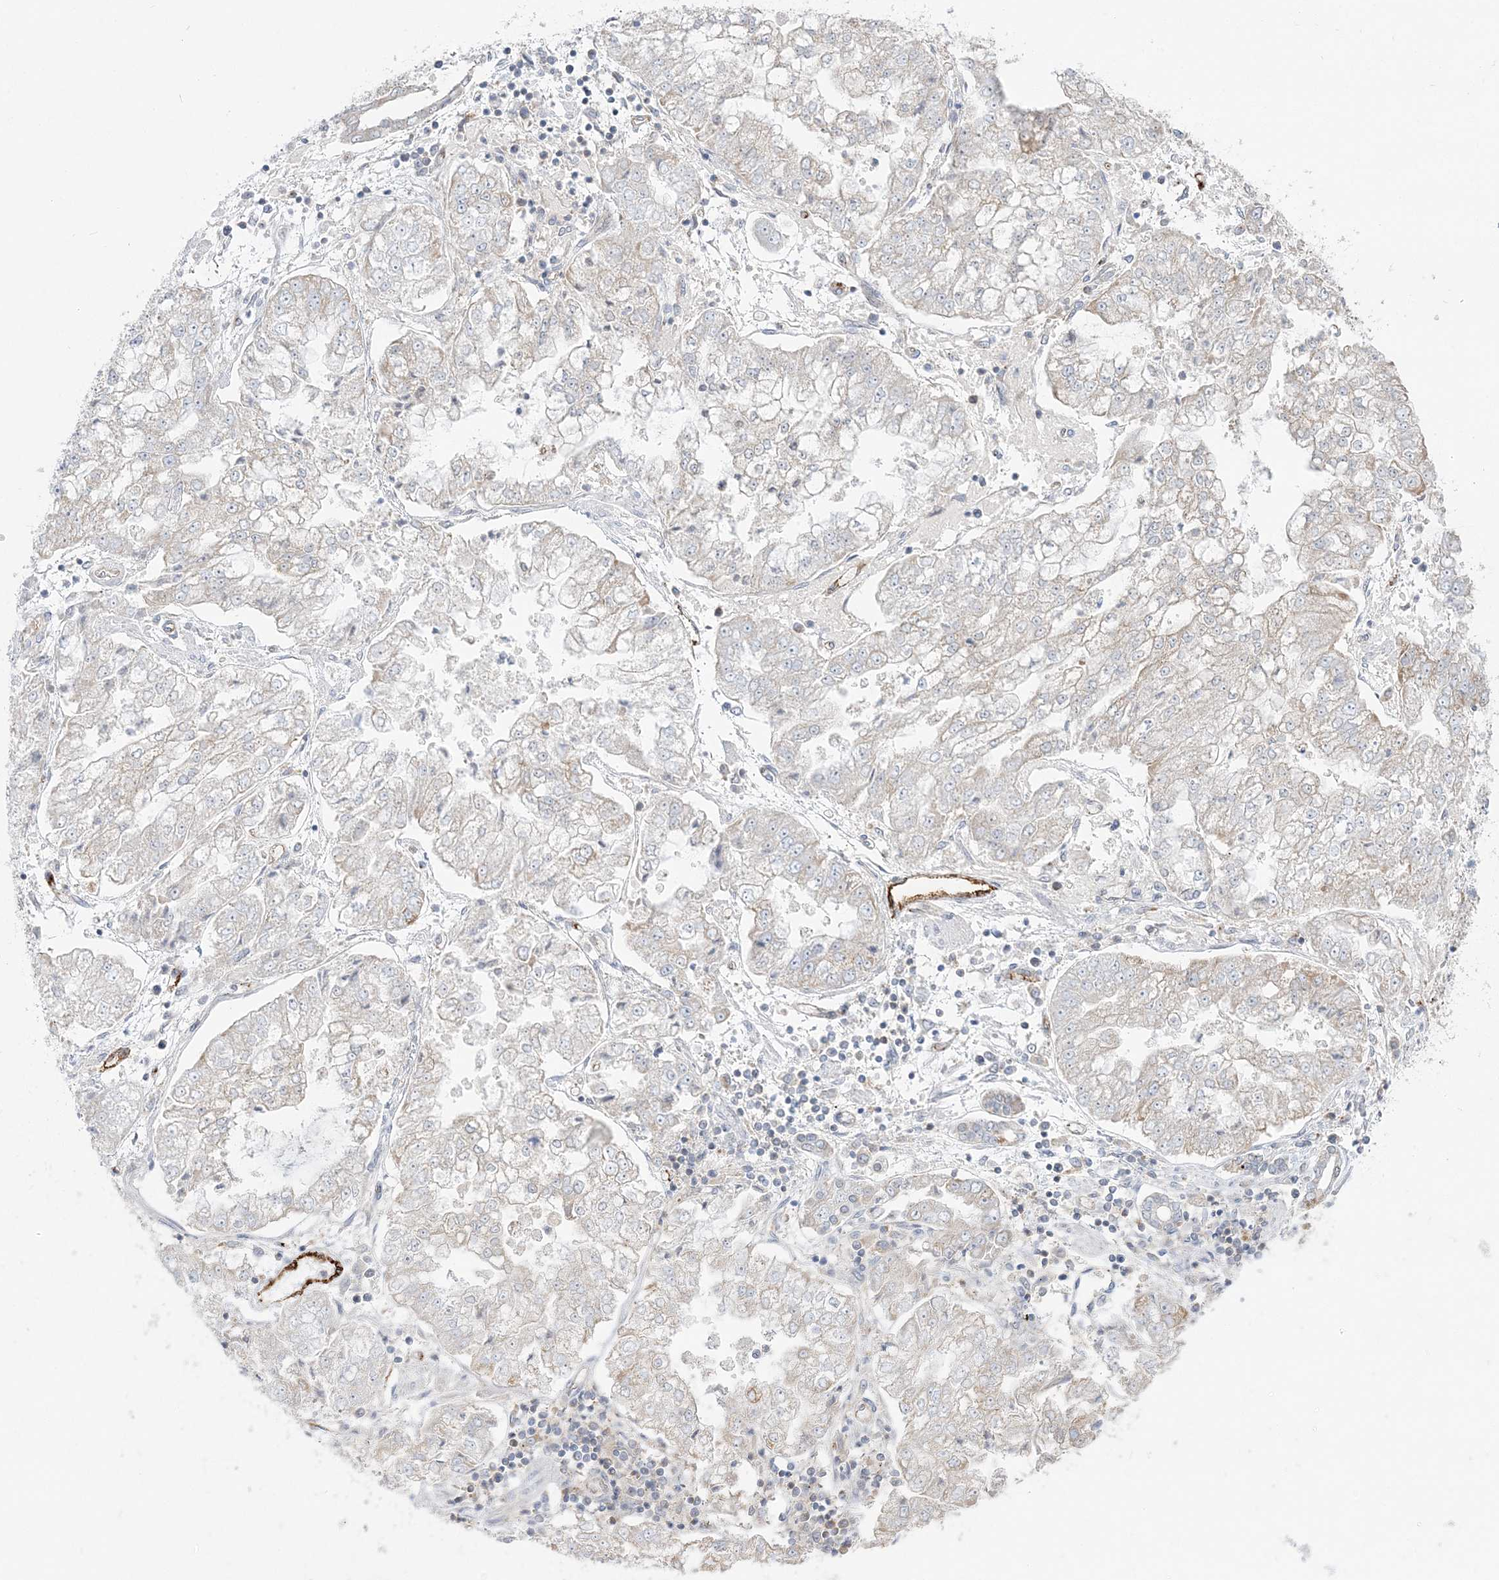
{"staining": {"intensity": "negative", "quantity": "none", "location": "none"}, "tissue": "stomach cancer", "cell_type": "Tumor cells", "image_type": "cancer", "snomed": [{"axis": "morphology", "description": "Adenocarcinoma, NOS"}, {"axis": "topography", "description": "Stomach"}], "caption": "A photomicrograph of human stomach adenocarcinoma is negative for staining in tumor cells.", "gene": "INPP1", "patient": {"sex": "male", "age": 76}}